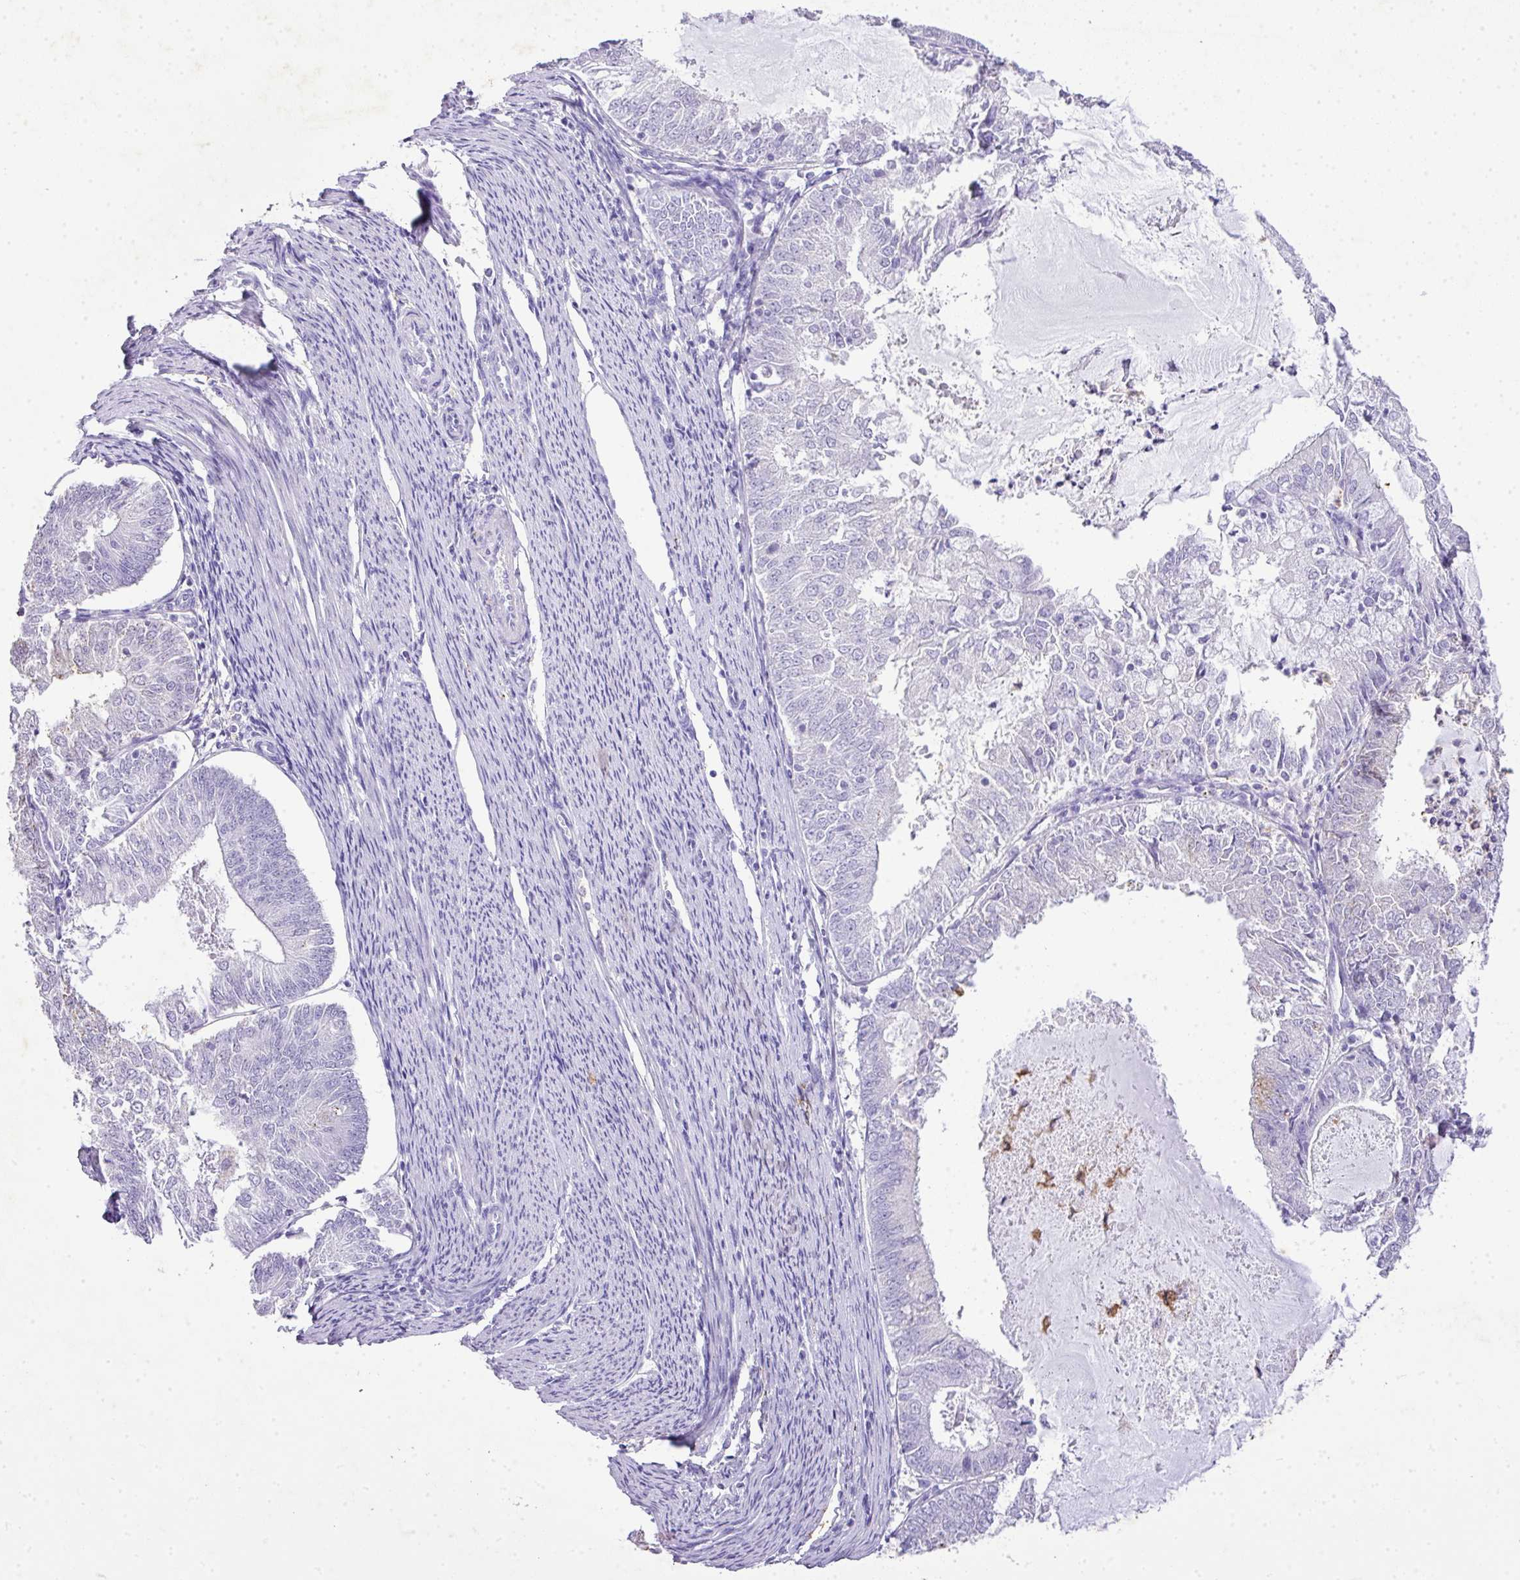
{"staining": {"intensity": "weak", "quantity": "<25%", "location": "cytoplasmic/membranous"}, "tissue": "endometrial cancer", "cell_type": "Tumor cells", "image_type": "cancer", "snomed": [{"axis": "morphology", "description": "Adenocarcinoma, NOS"}, {"axis": "topography", "description": "Endometrium"}], "caption": "There is no significant staining in tumor cells of endometrial cancer (adenocarcinoma).", "gene": "KCNJ11", "patient": {"sex": "female", "age": 57}}